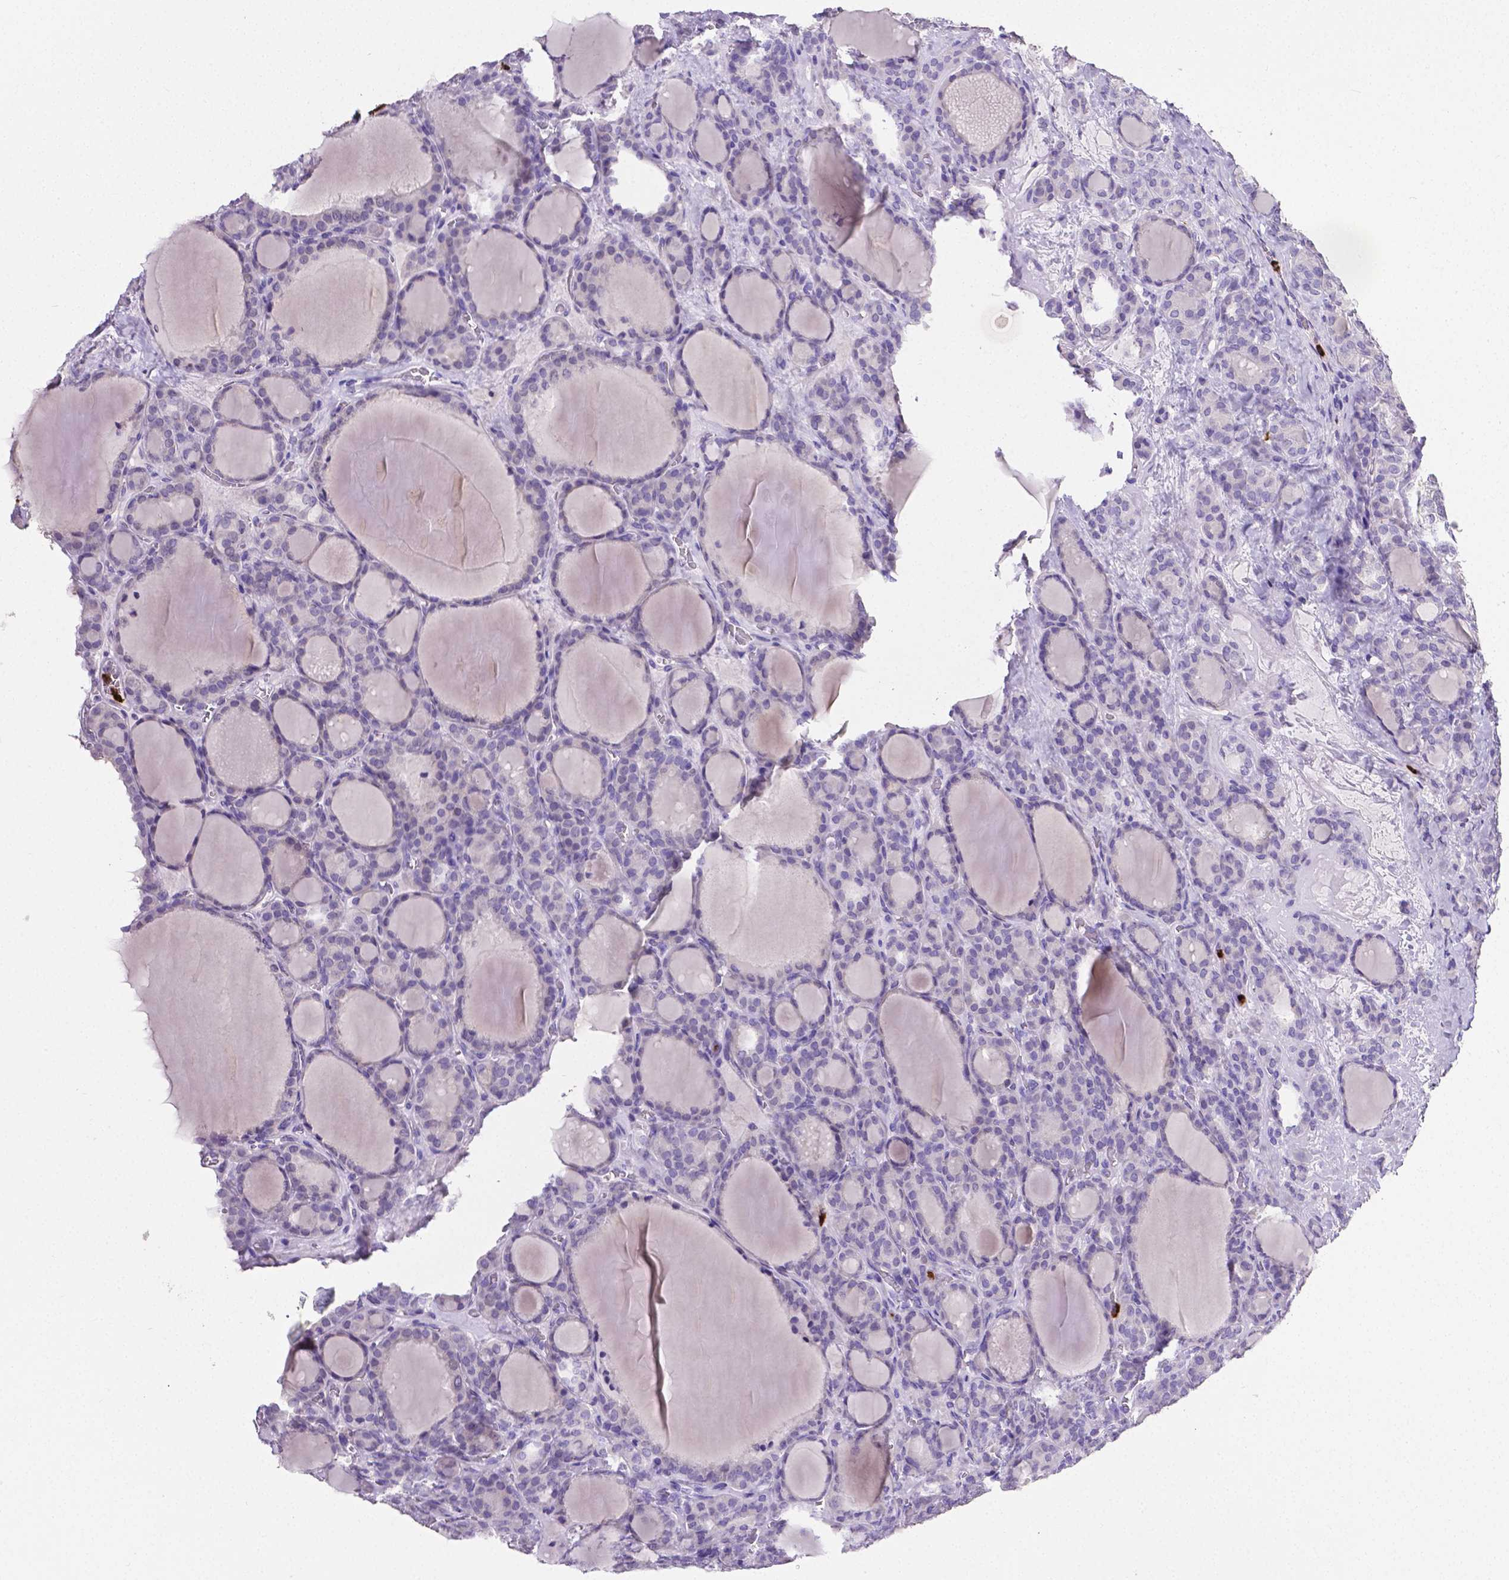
{"staining": {"intensity": "negative", "quantity": "none", "location": "none"}, "tissue": "thyroid cancer", "cell_type": "Tumor cells", "image_type": "cancer", "snomed": [{"axis": "morphology", "description": "Normal tissue, NOS"}, {"axis": "morphology", "description": "Follicular adenoma carcinoma, NOS"}, {"axis": "topography", "description": "Thyroid gland"}], "caption": "Immunohistochemistry (IHC) of human thyroid follicular adenoma carcinoma exhibits no staining in tumor cells.", "gene": "MMP9", "patient": {"sex": "female", "age": 31}}